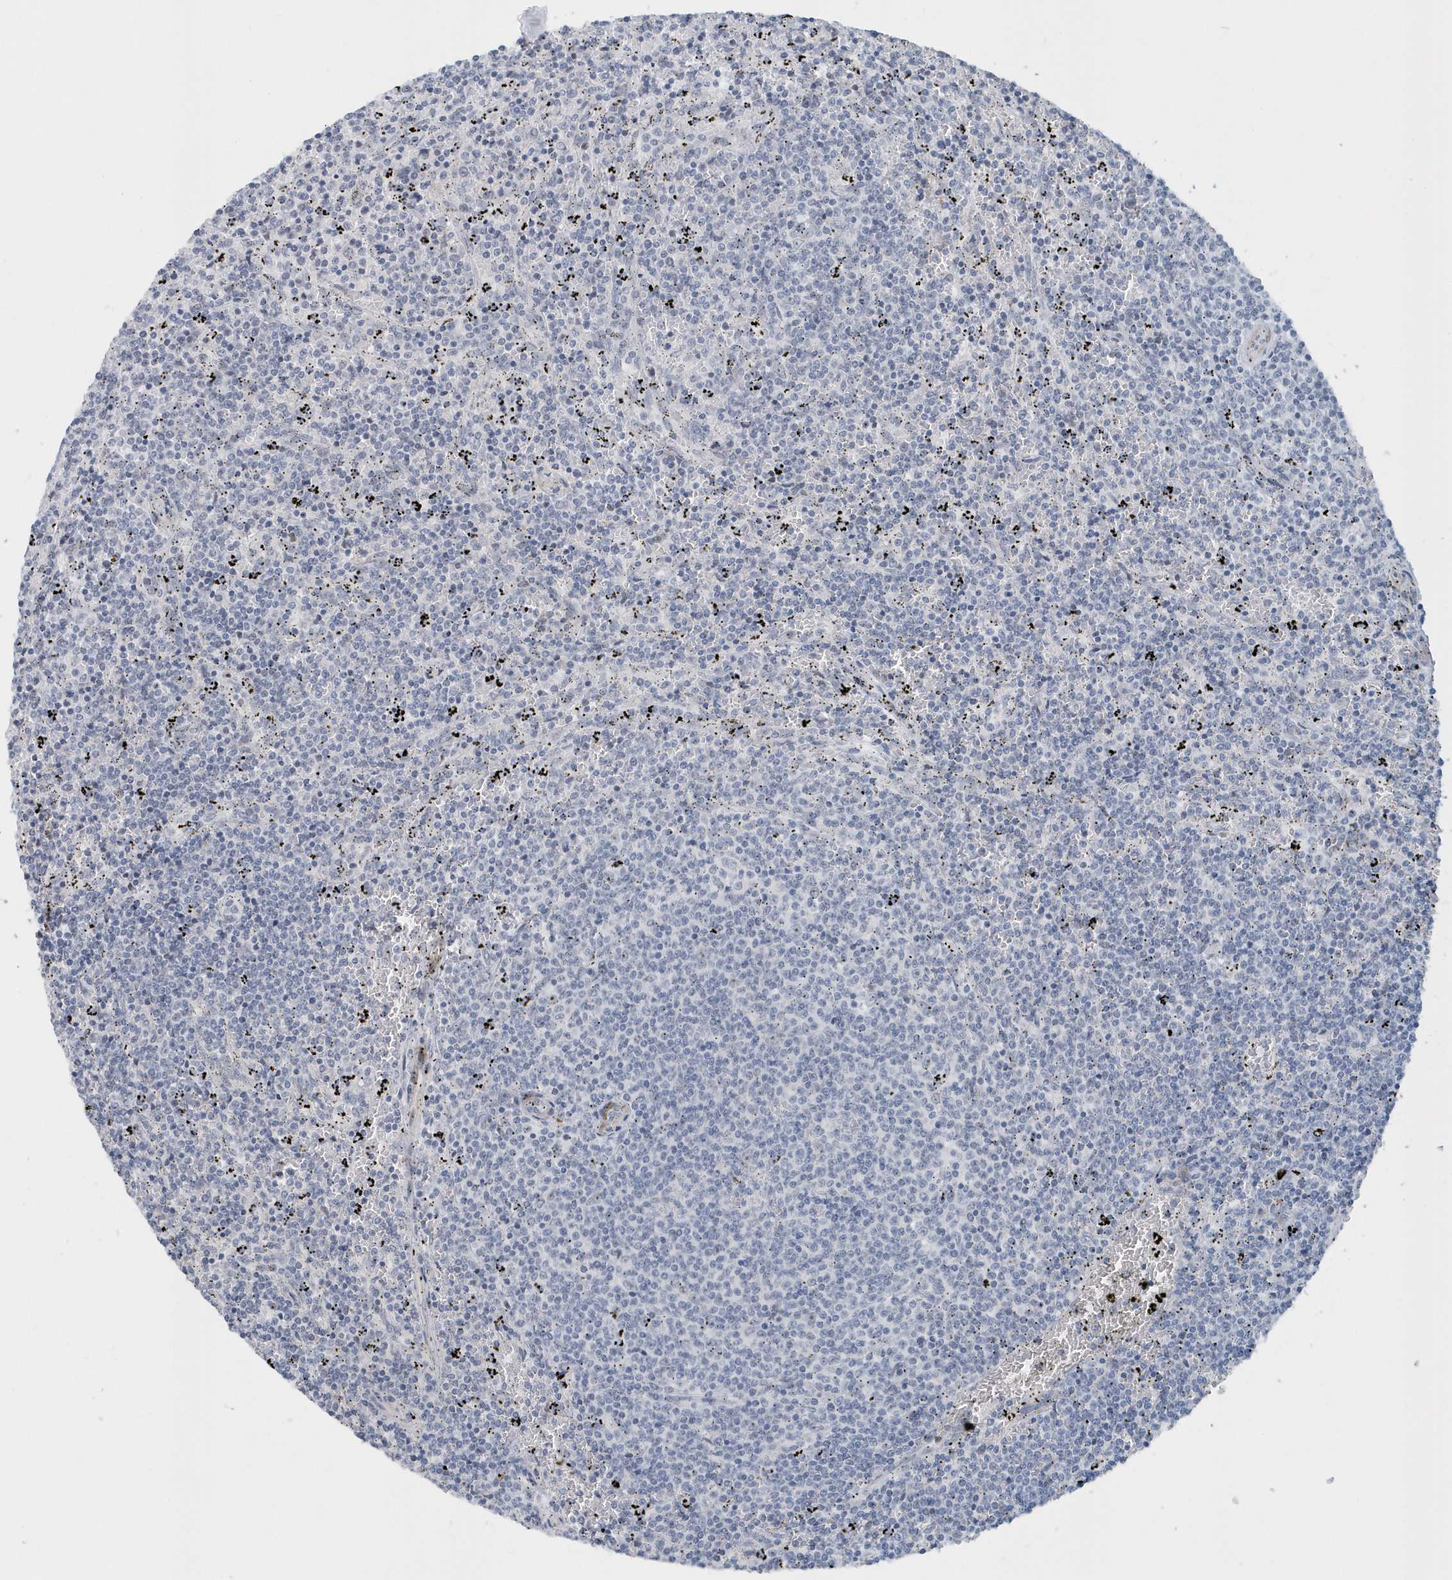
{"staining": {"intensity": "negative", "quantity": "none", "location": "none"}, "tissue": "lymphoma", "cell_type": "Tumor cells", "image_type": "cancer", "snomed": [{"axis": "morphology", "description": "Malignant lymphoma, non-Hodgkin's type, Low grade"}, {"axis": "topography", "description": "Spleen"}], "caption": "This is an immunohistochemistry histopathology image of human low-grade malignant lymphoma, non-Hodgkin's type. There is no expression in tumor cells.", "gene": "RPF2", "patient": {"sex": "female", "age": 50}}